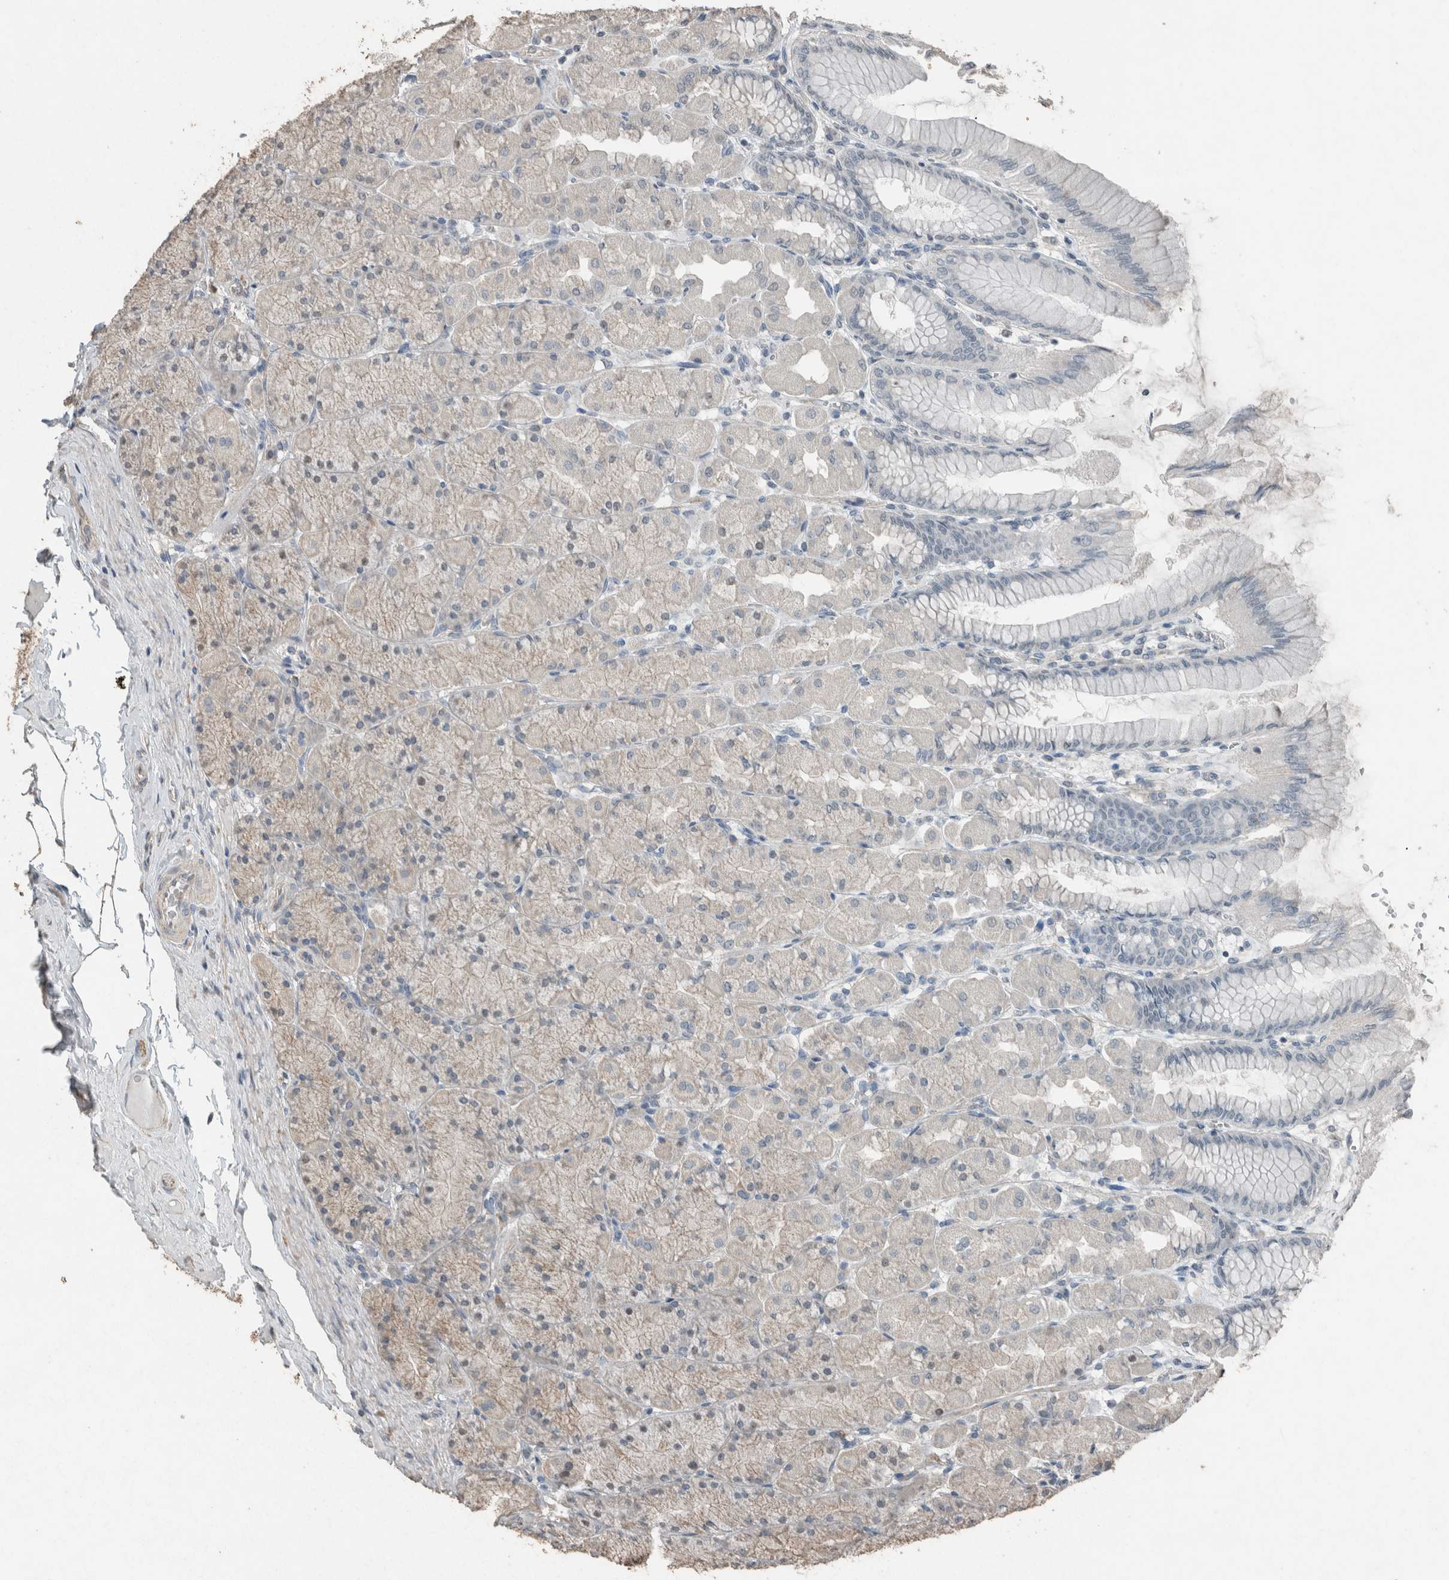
{"staining": {"intensity": "moderate", "quantity": "25%-75%", "location": "cytoplasmic/membranous"}, "tissue": "stomach", "cell_type": "Glandular cells", "image_type": "normal", "snomed": [{"axis": "morphology", "description": "Normal tissue, NOS"}, {"axis": "topography", "description": "Stomach, upper"}], "caption": "Glandular cells show medium levels of moderate cytoplasmic/membranous expression in approximately 25%-75% of cells in unremarkable human stomach.", "gene": "ACVR2B", "patient": {"sex": "female", "age": 56}}